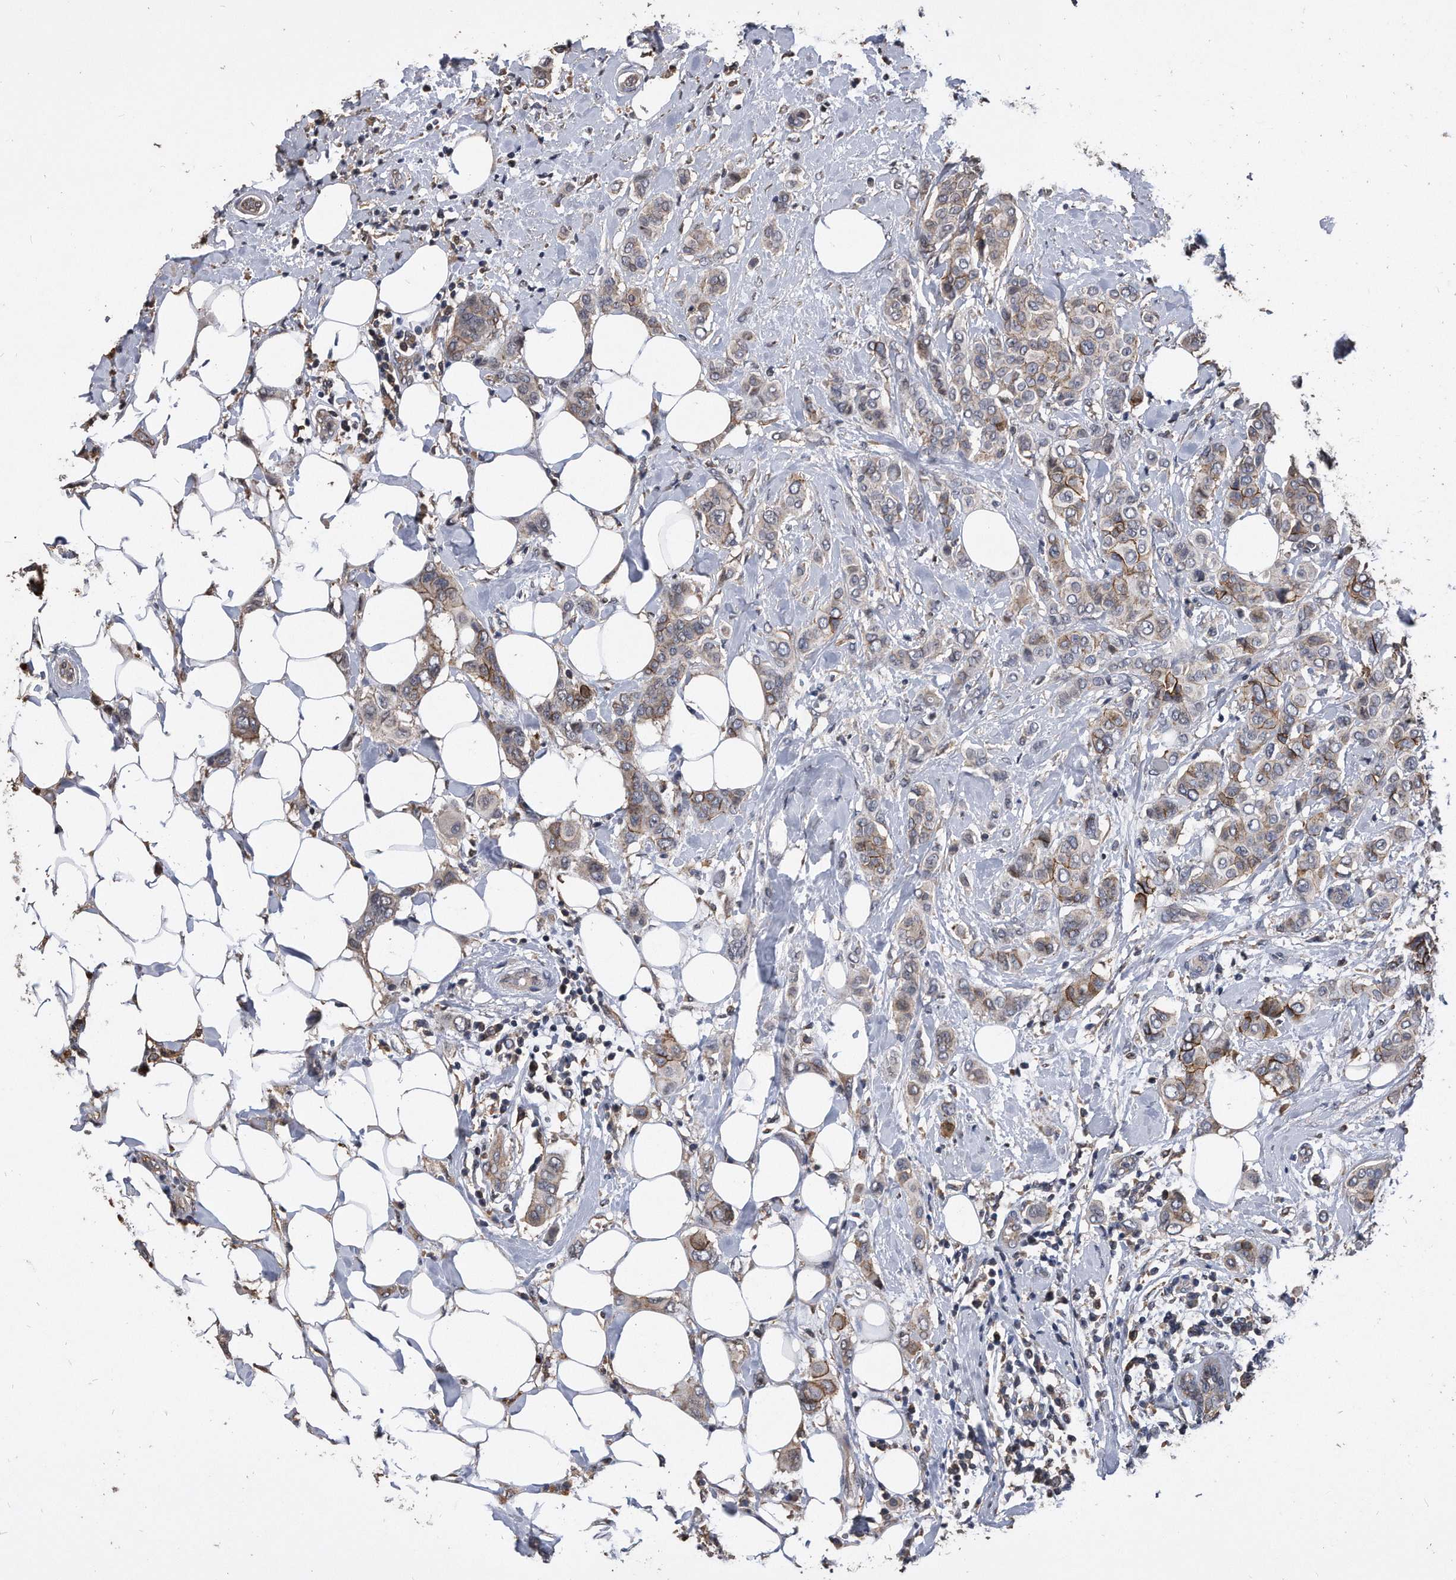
{"staining": {"intensity": "moderate", "quantity": "25%-75%", "location": "cytoplasmic/membranous"}, "tissue": "breast cancer", "cell_type": "Tumor cells", "image_type": "cancer", "snomed": [{"axis": "morphology", "description": "Lobular carcinoma"}, {"axis": "topography", "description": "Breast"}], "caption": "Human lobular carcinoma (breast) stained with a brown dye shows moderate cytoplasmic/membranous positive positivity in approximately 25%-75% of tumor cells.", "gene": "IL20RA", "patient": {"sex": "female", "age": 51}}